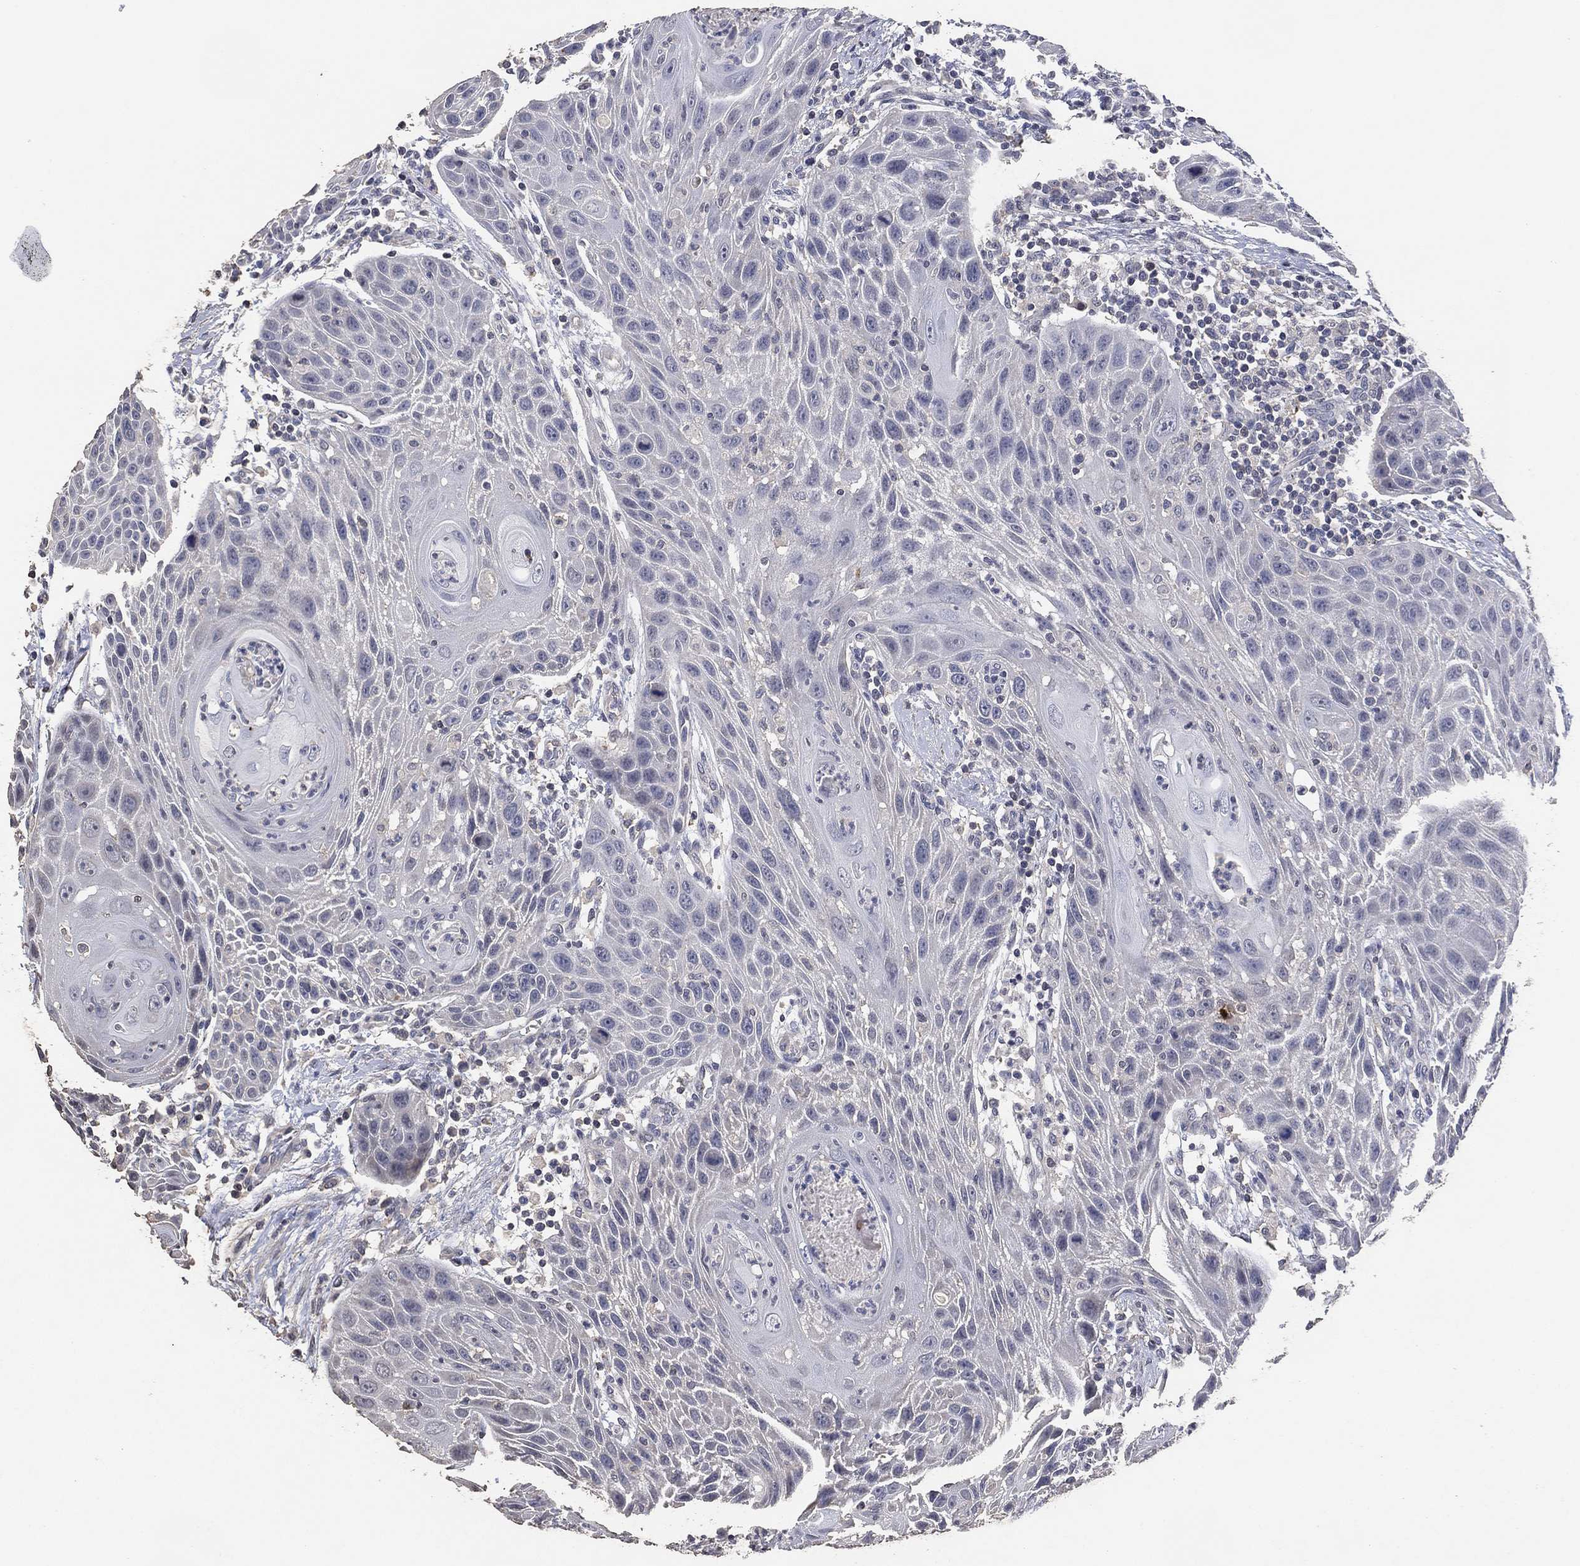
{"staining": {"intensity": "negative", "quantity": "none", "location": "none"}, "tissue": "head and neck cancer", "cell_type": "Tumor cells", "image_type": "cancer", "snomed": [{"axis": "morphology", "description": "Squamous cell carcinoma, NOS"}, {"axis": "topography", "description": "Head-Neck"}], "caption": "Immunohistochemistry (IHC) histopathology image of neoplastic tissue: head and neck squamous cell carcinoma stained with DAB (3,3'-diaminobenzidine) displays no significant protein staining in tumor cells. The staining was performed using DAB to visualize the protein expression in brown, while the nuclei were stained in blue with hematoxylin (Magnification: 20x).", "gene": "ADPRHL1", "patient": {"sex": "male", "age": 69}}